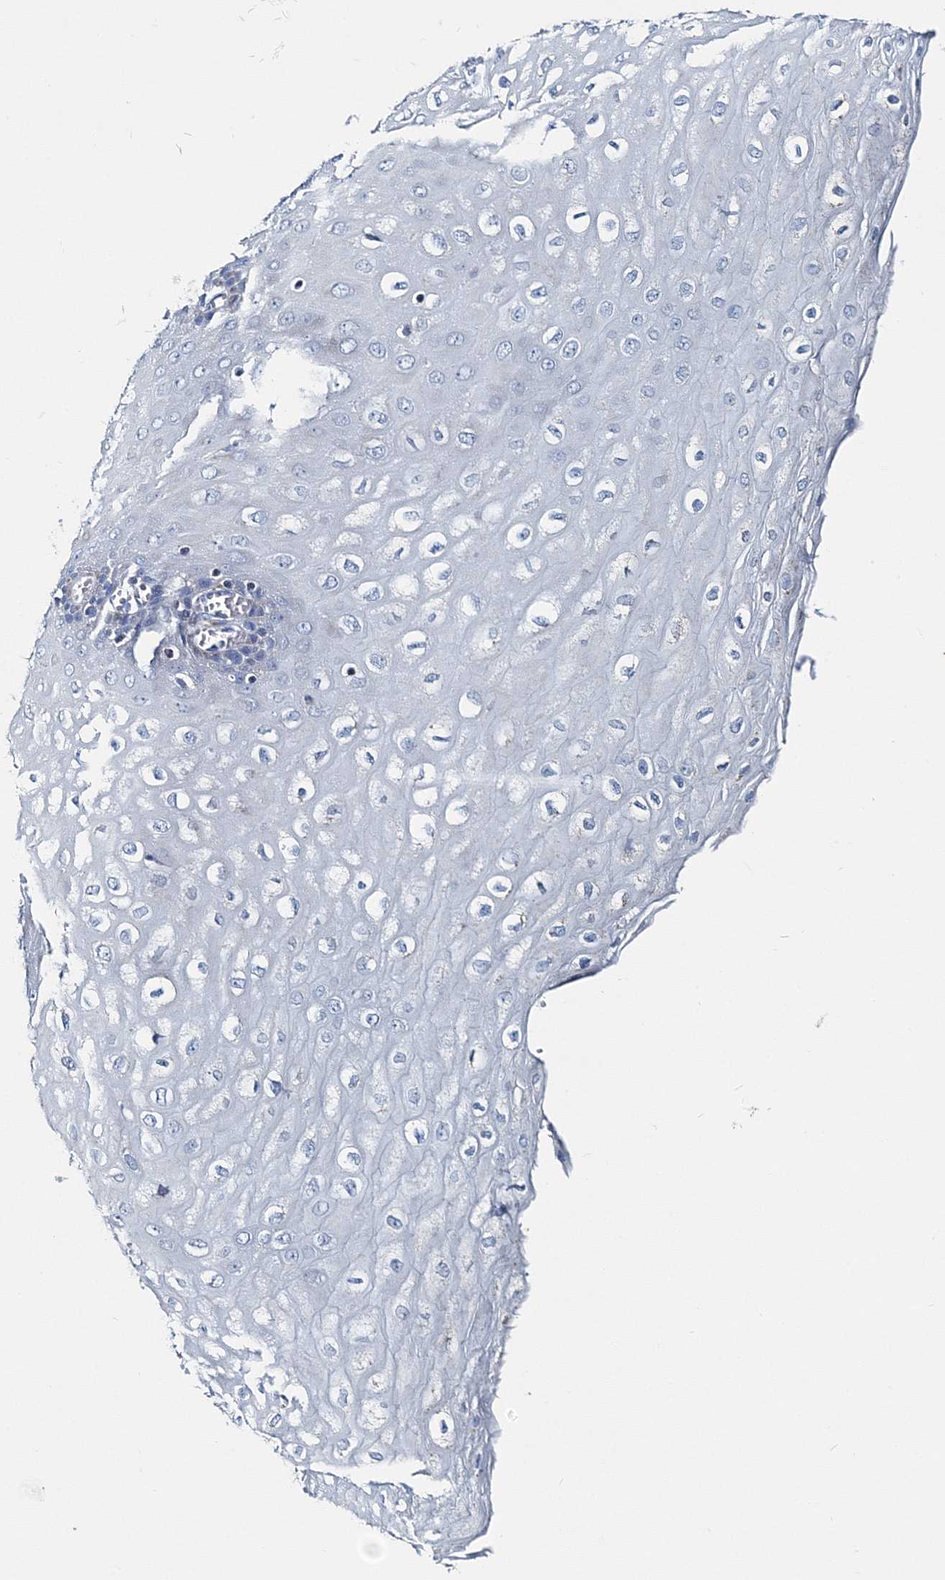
{"staining": {"intensity": "moderate", "quantity": "<25%", "location": "cytoplasmic/membranous"}, "tissue": "esophagus", "cell_type": "Squamous epithelial cells", "image_type": "normal", "snomed": [{"axis": "morphology", "description": "Normal tissue, NOS"}, {"axis": "topography", "description": "Esophagus"}], "caption": "This micrograph demonstrates benign esophagus stained with immunohistochemistry to label a protein in brown. The cytoplasmic/membranous of squamous epithelial cells show moderate positivity for the protein. Nuclei are counter-stained blue.", "gene": "GABARAPL2", "patient": {"sex": "male", "age": 60}}